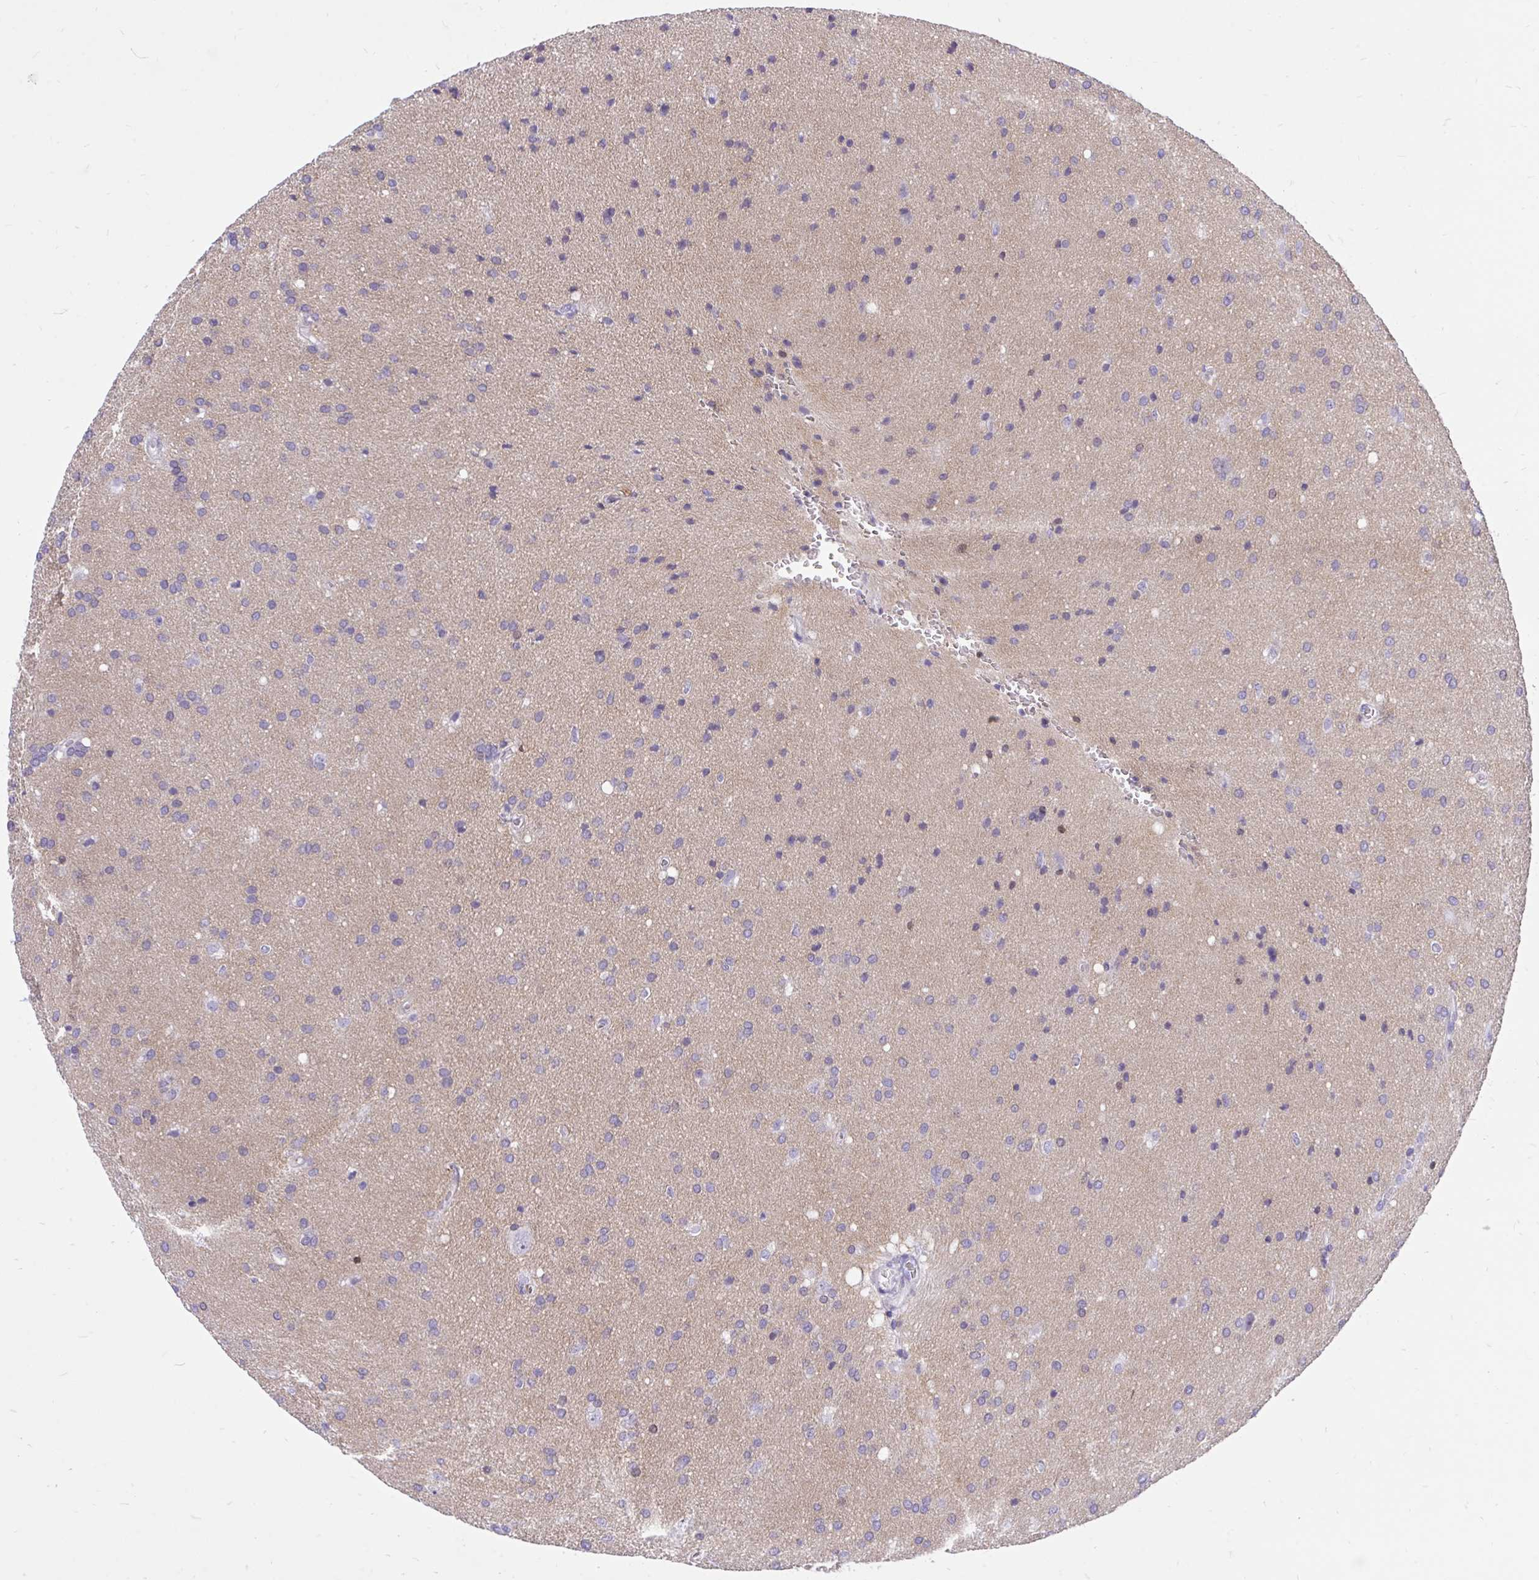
{"staining": {"intensity": "negative", "quantity": "none", "location": "none"}, "tissue": "glioma", "cell_type": "Tumor cells", "image_type": "cancer", "snomed": [{"axis": "morphology", "description": "Glioma, malignant, Low grade"}, {"axis": "topography", "description": "Brain"}], "caption": "Tumor cells show no significant protein staining in glioma.", "gene": "CXCL8", "patient": {"sex": "female", "age": 54}}